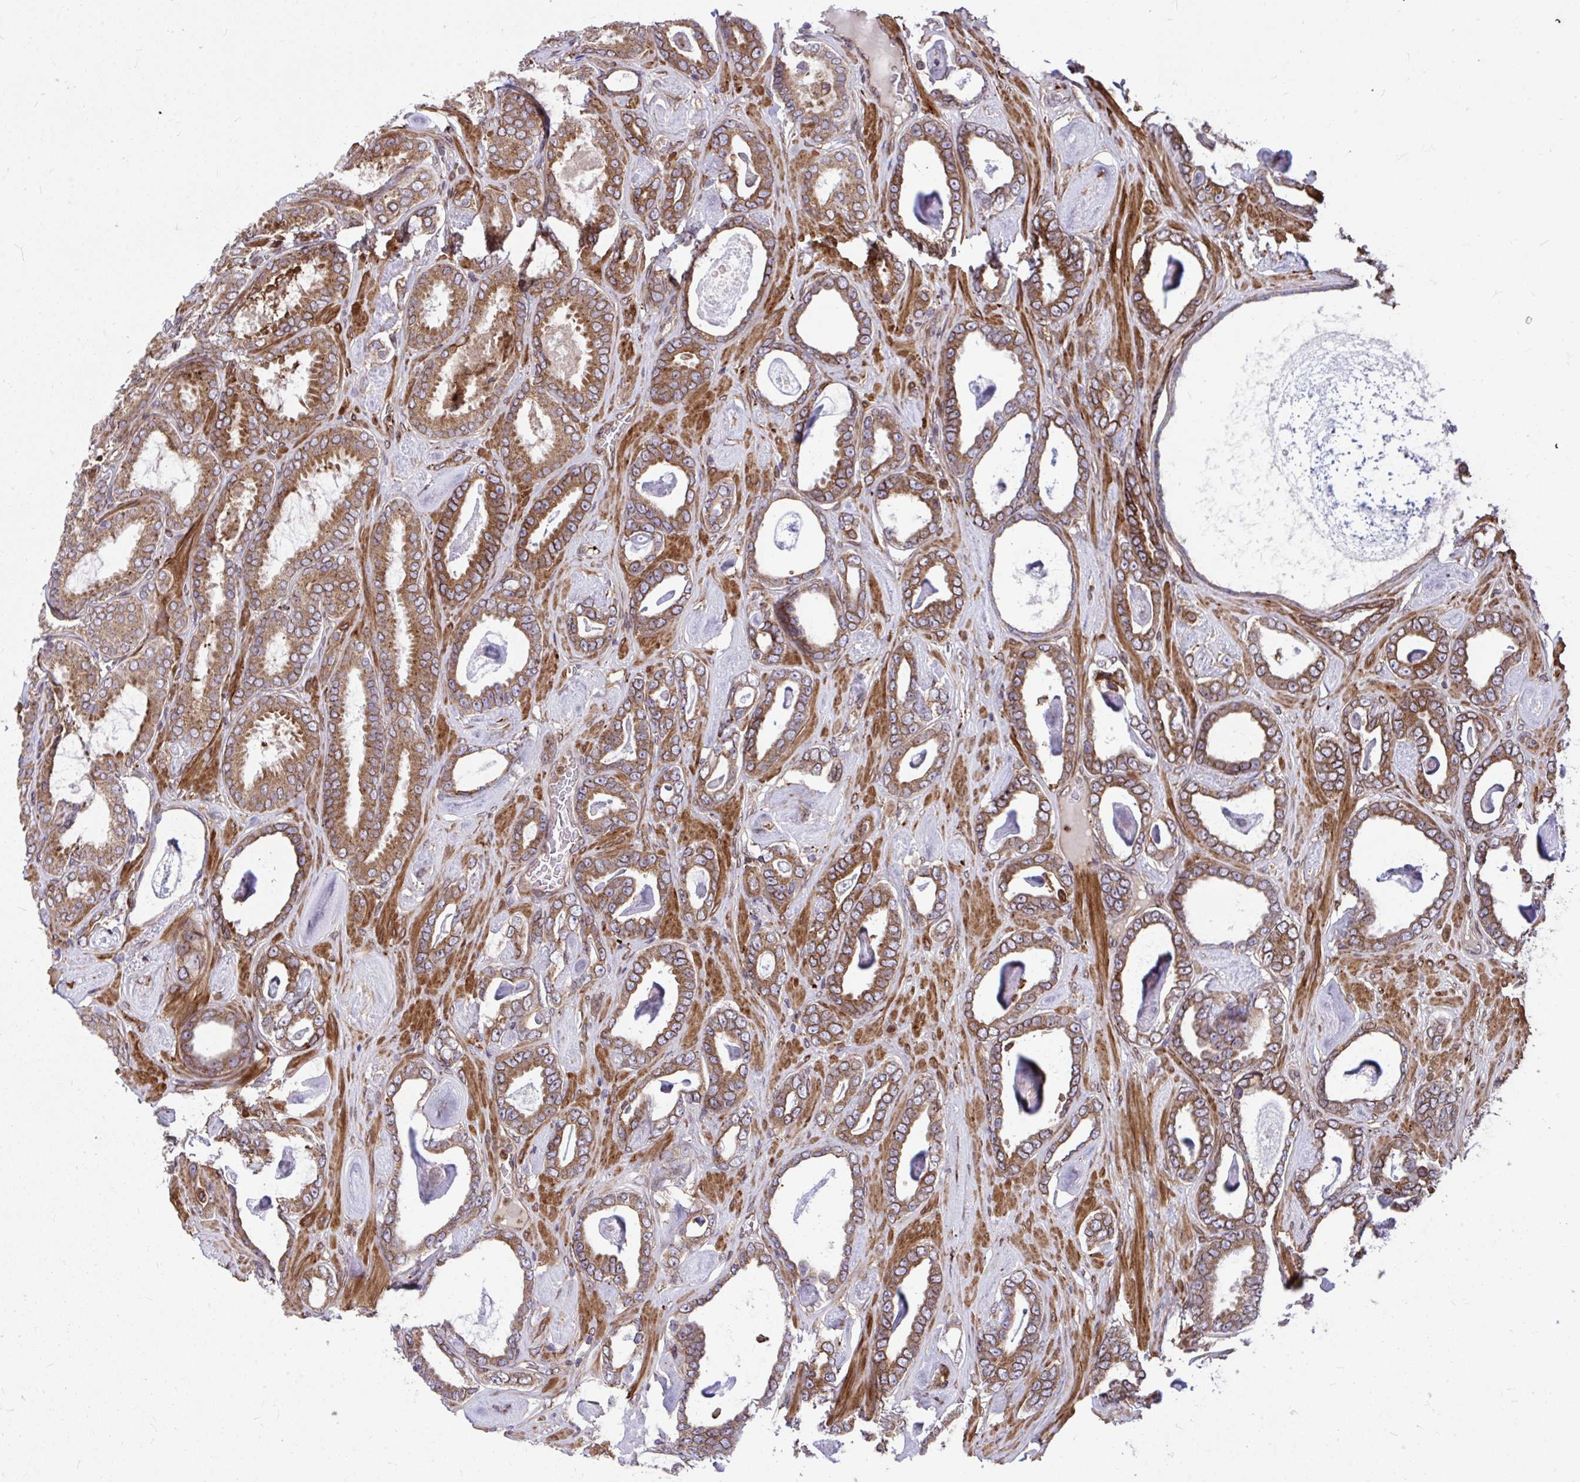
{"staining": {"intensity": "moderate", "quantity": ">75%", "location": "cytoplasmic/membranous"}, "tissue": "prostate cancer", "cell_type": "Tumor cells", "image_type": "cancer", "snomed": [{"axis": "morphology", "description": "Adenocarcinoma, High grade"}, {"axis": "topography", "description": "Prostate"}], "caption": "Brown immunohistochemical staining in prostate cancer displays moderate cytoplasmic/membranous expression in about >75% of tumor cells.", "gene": "STIM2", "patient": {"sex": "male", "age": 63}}